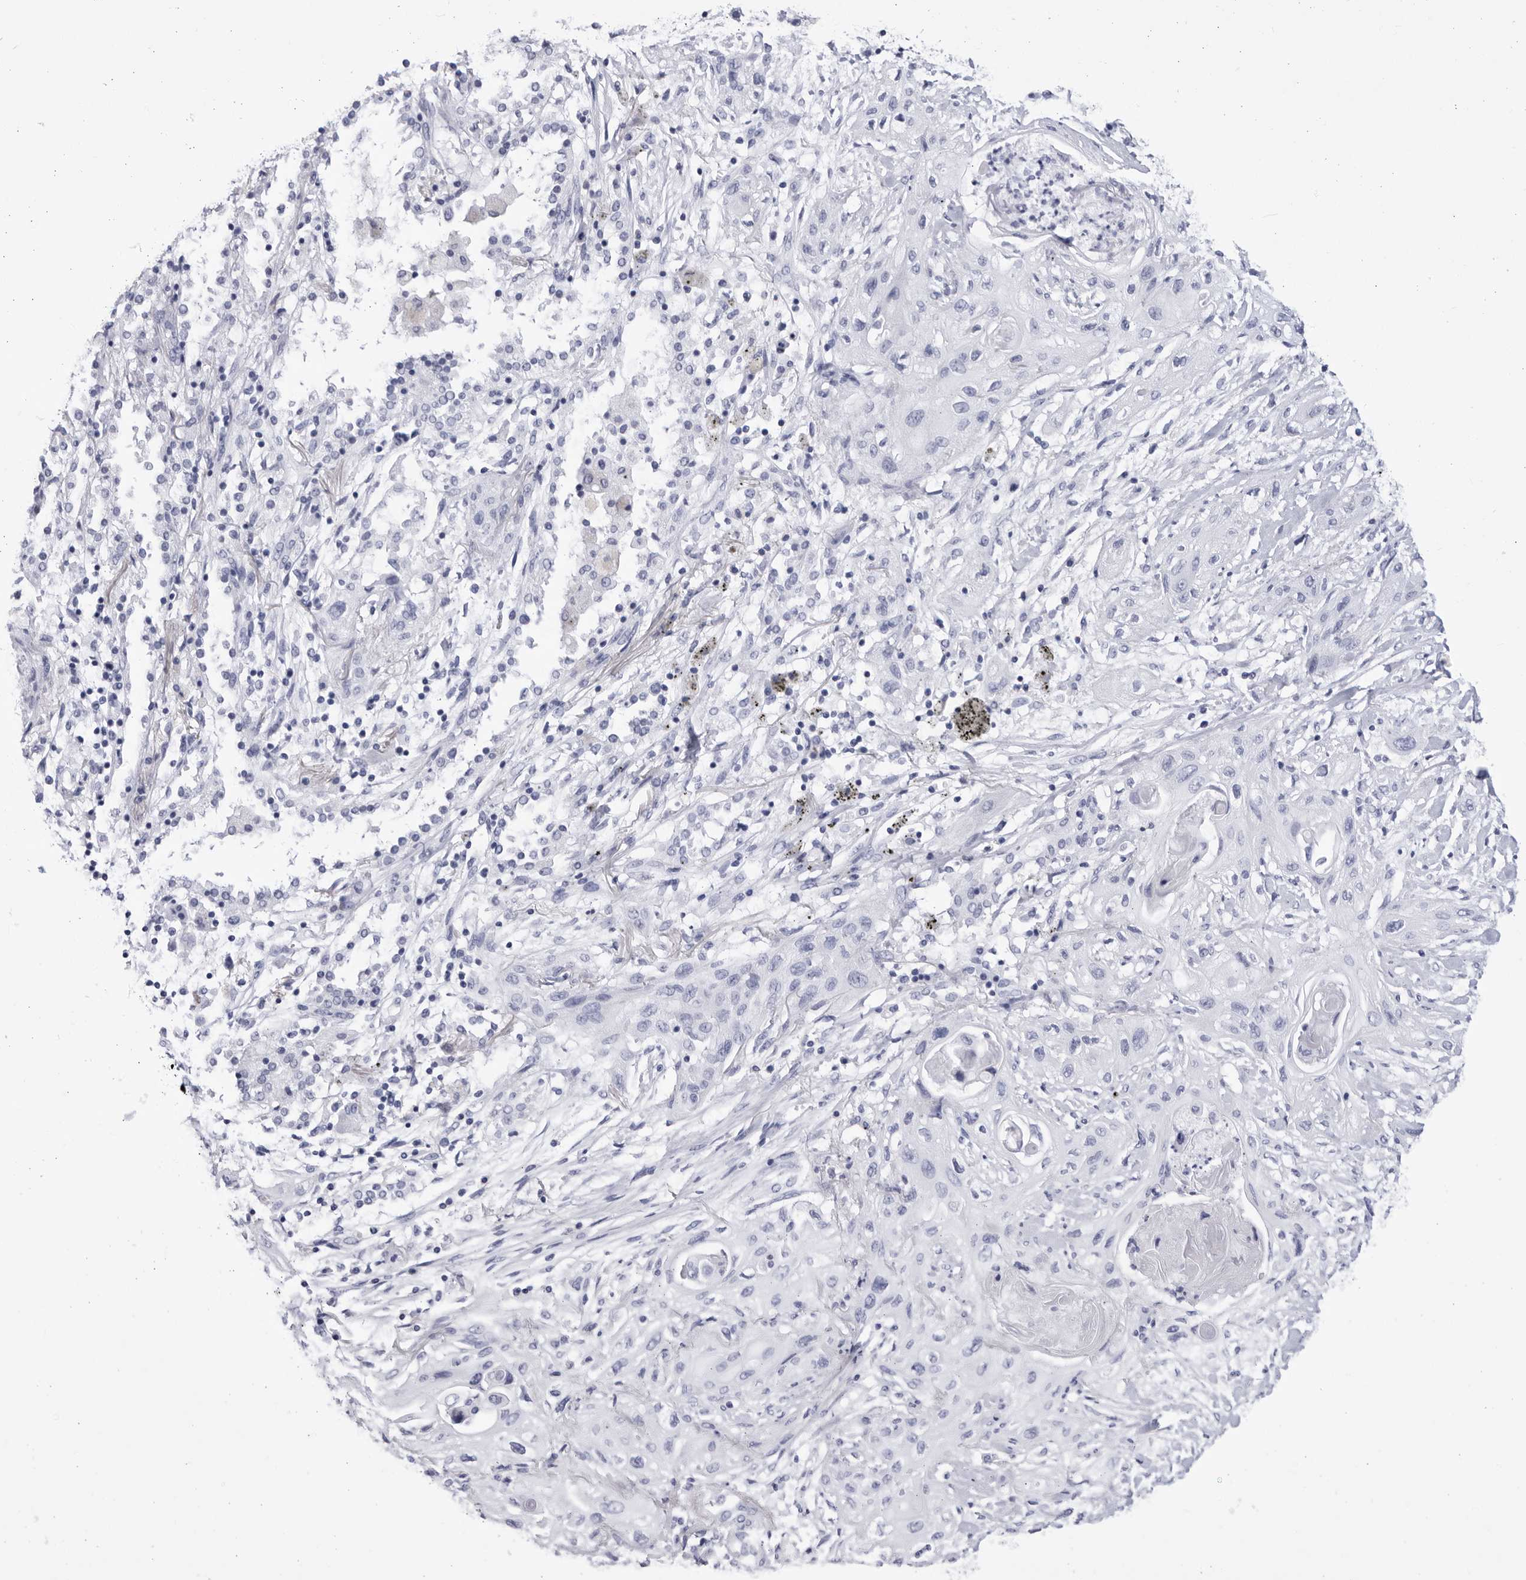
{"staining": {"intensity": "negative", "quantity": "none", "location": "none"}, "tissue": "lung cancer", "cell_type": "Tumor cells", "image_type": "cancer", "snomed": [{"axis": "morphology", "description": "Squamous cell carcinoma, NOS"}, {"axis": "topography", "description": "Lung"}], "caption": "Immunohistochemical staining of lung cancer (squamous cell carcinoma) reveals no significant expression in tumor cells.", "gene": "CCDC181", "patient": {"sex": "female", "age": 47}}